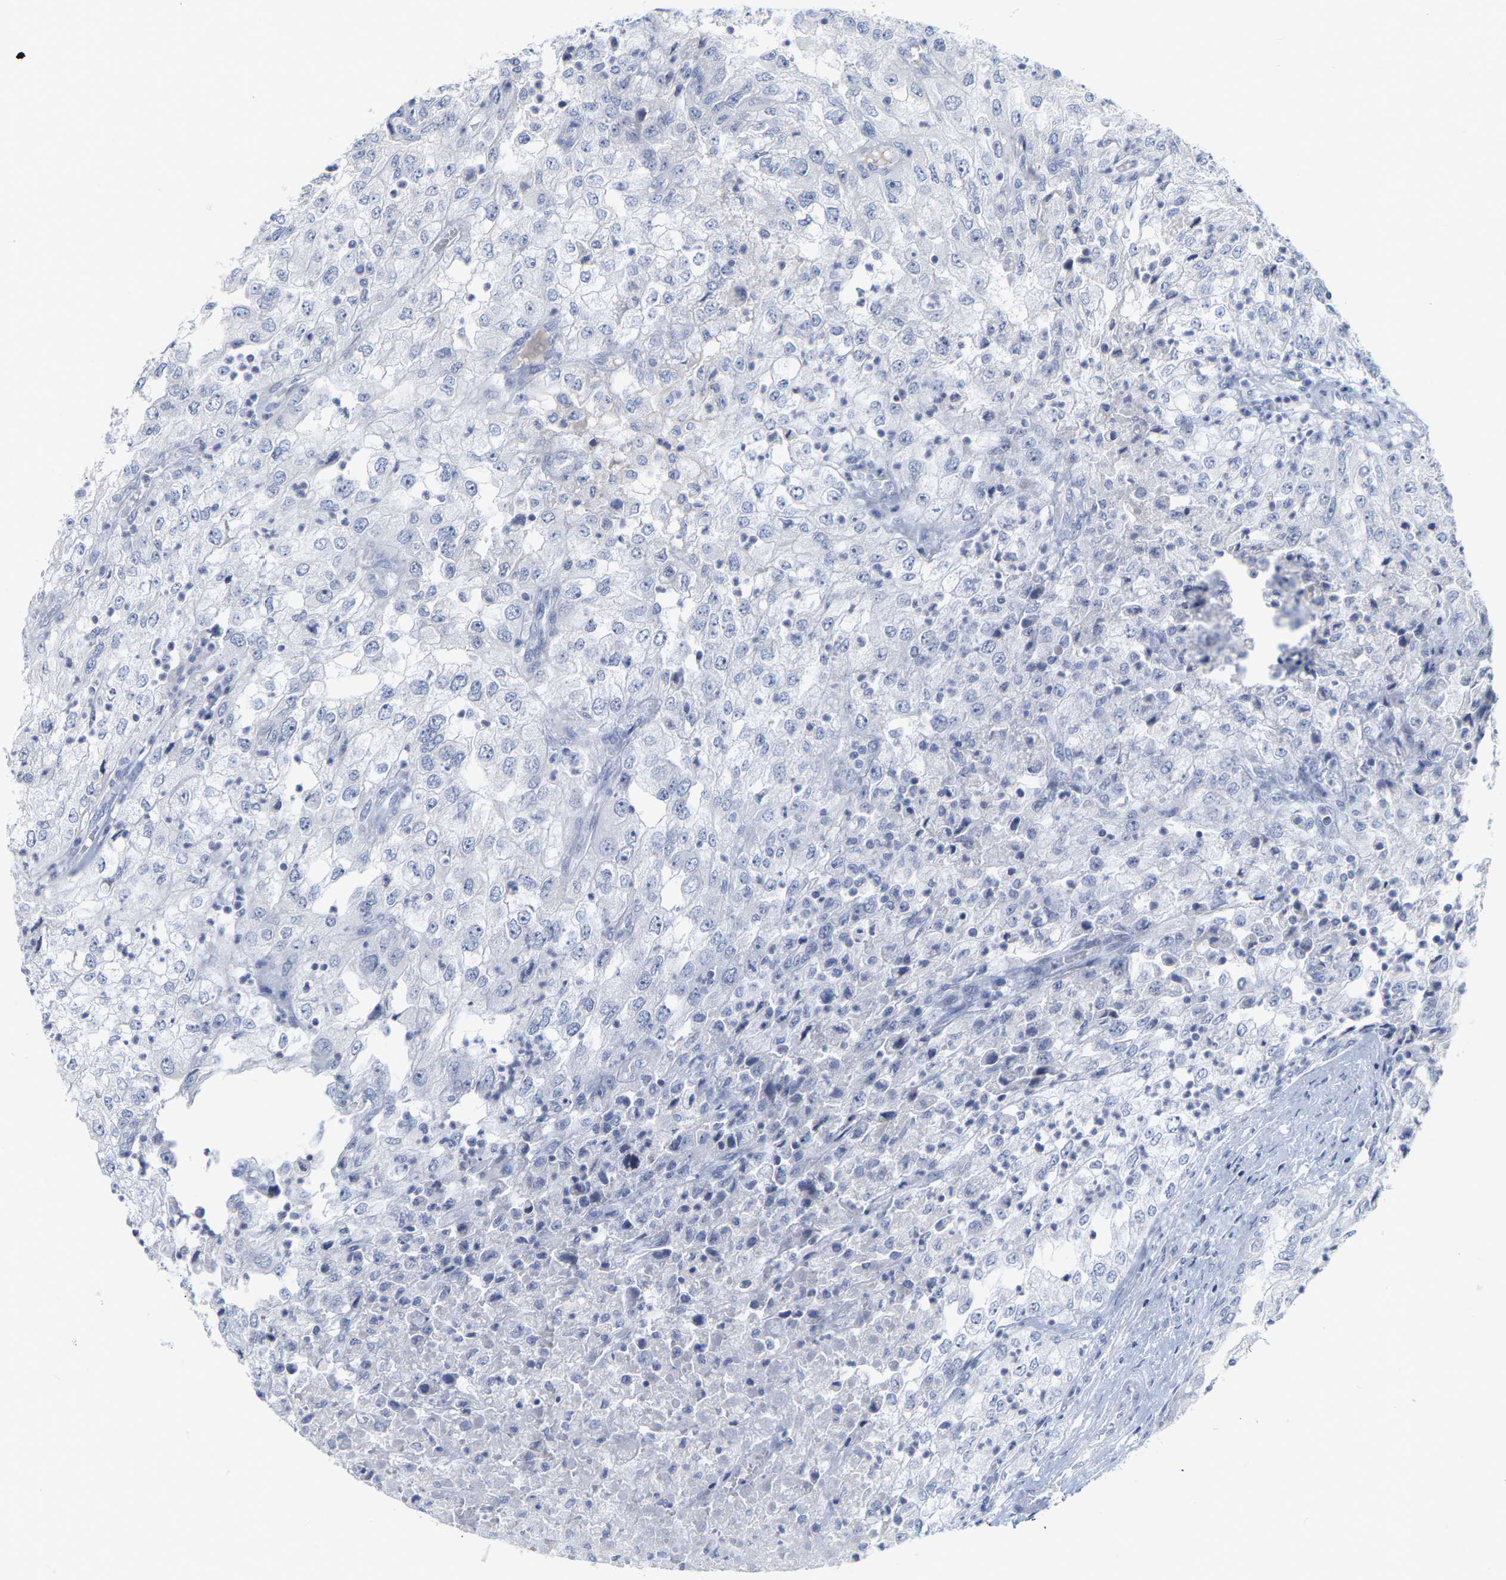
{"staining": {"intensity": "negative", "quantity": "none", "location": "none"}, "tissue": "renal cancer", "cell_type": "Tumor cells", "image_type": "cancer", "snomed": [{"axis": "morphology", "description": "Adenocarcinoma, NOS"}, {"axis": "topography", "description": "Kidney"}], "caption": "There is no significant positivity in tumor cells of renal cancer. The staining is performed using DAB (3,3'-diaminobenzidine) brown chromogen with nuclei counter-stained in using hematoxylin.", "gene": "KRT76", "patient": {"sex": "female", "age": 54}}